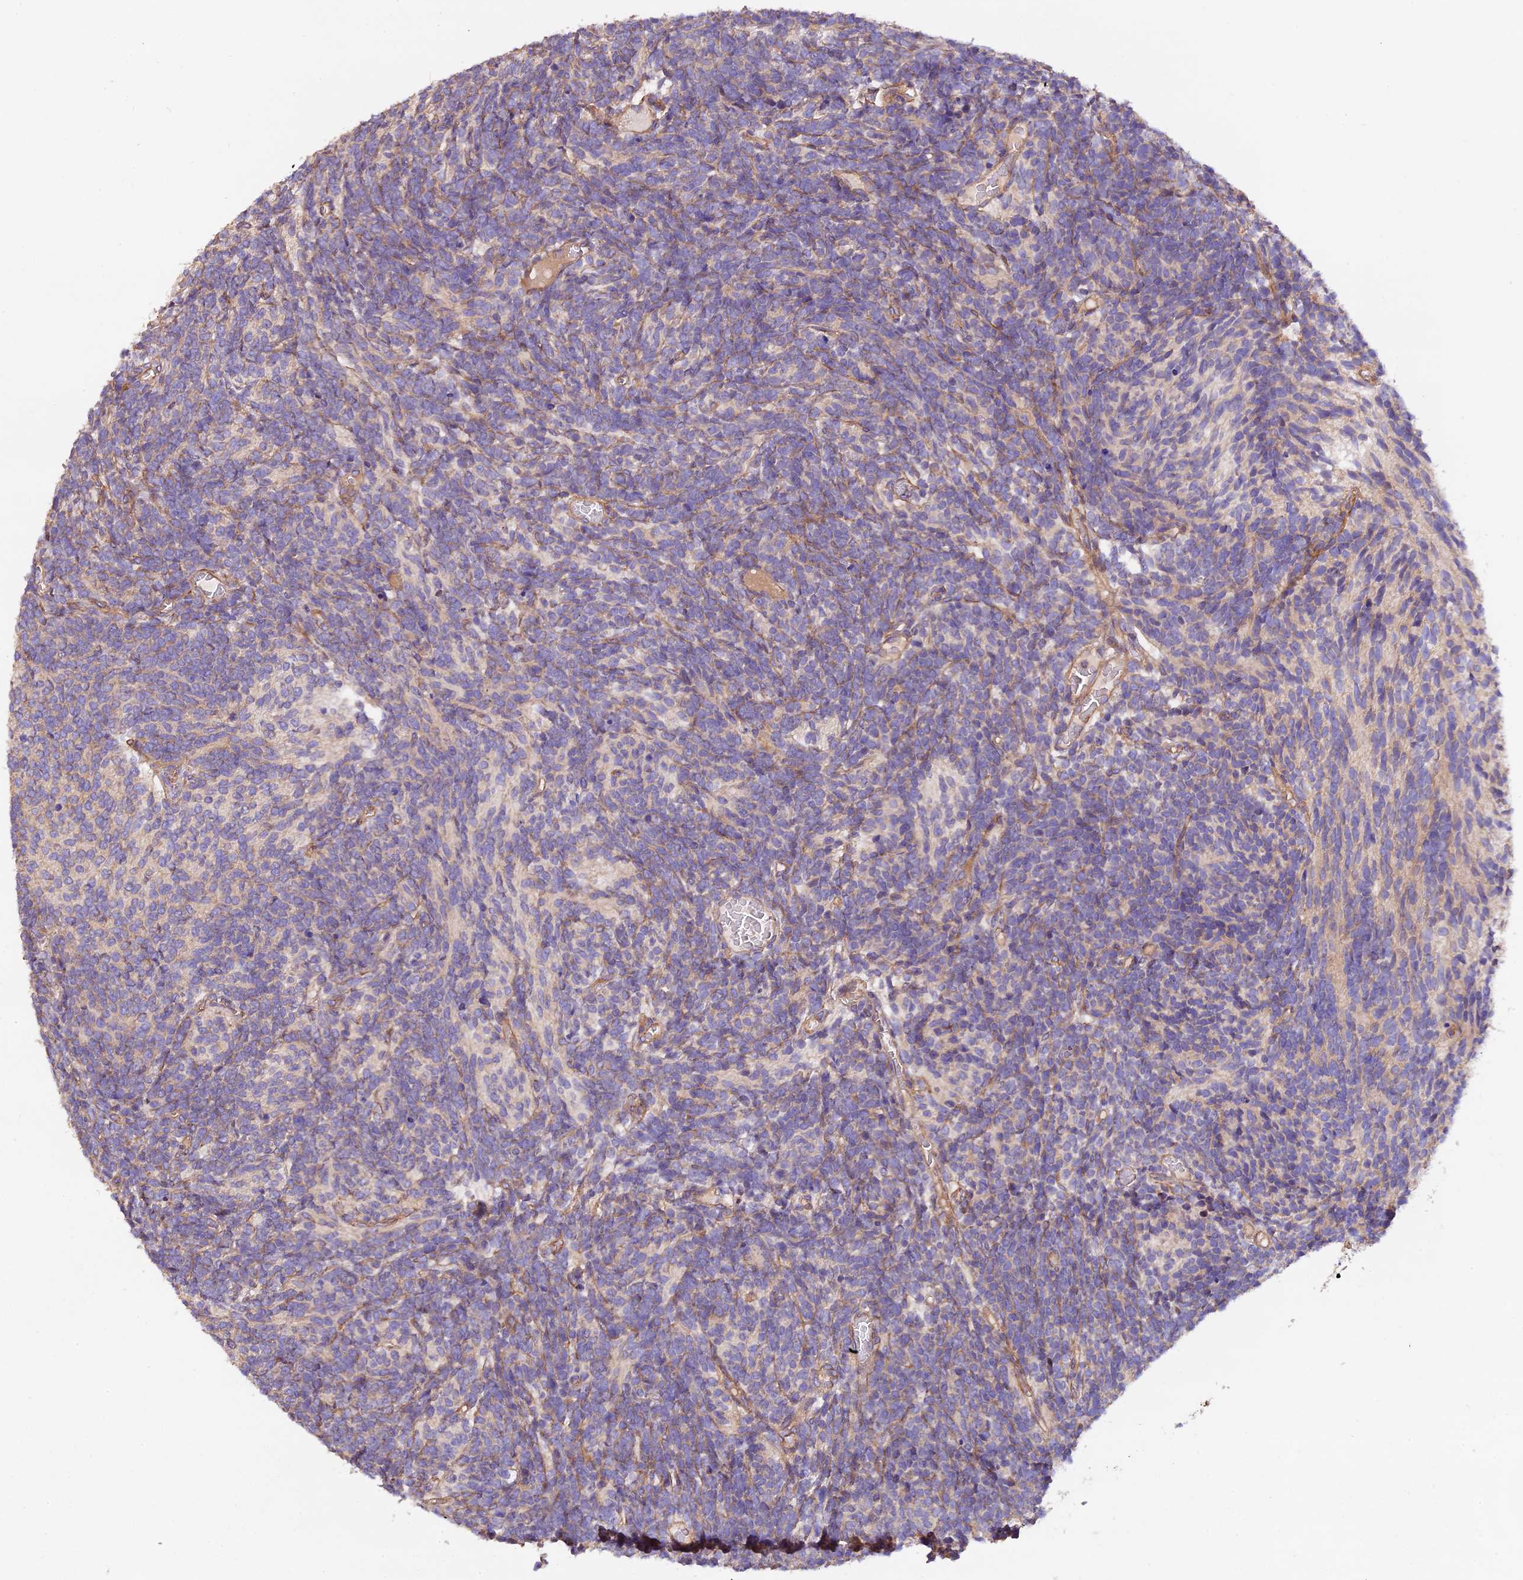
{"staining": {"intensity": "negative", "quantity": "none", "location": "none"}, "tissue": "glioma", "cell_type": "Tumor cells", "image_type": "cancer", "snomed": [{"axis": "morphology", "description": "Glioma, malignant, Low grade"}, {"axis": "topography", "description": "Brain"}], "caption": "This histopathology image is of malignant glioma (low-grade) stained with immunohistochemistry (IHC) to label a protein in brown with the nuclei are counter-stained blue. There is no expression in tumor cells.", "gene": "ERMARD", "patient": {"sex": "female", "age": 1}}